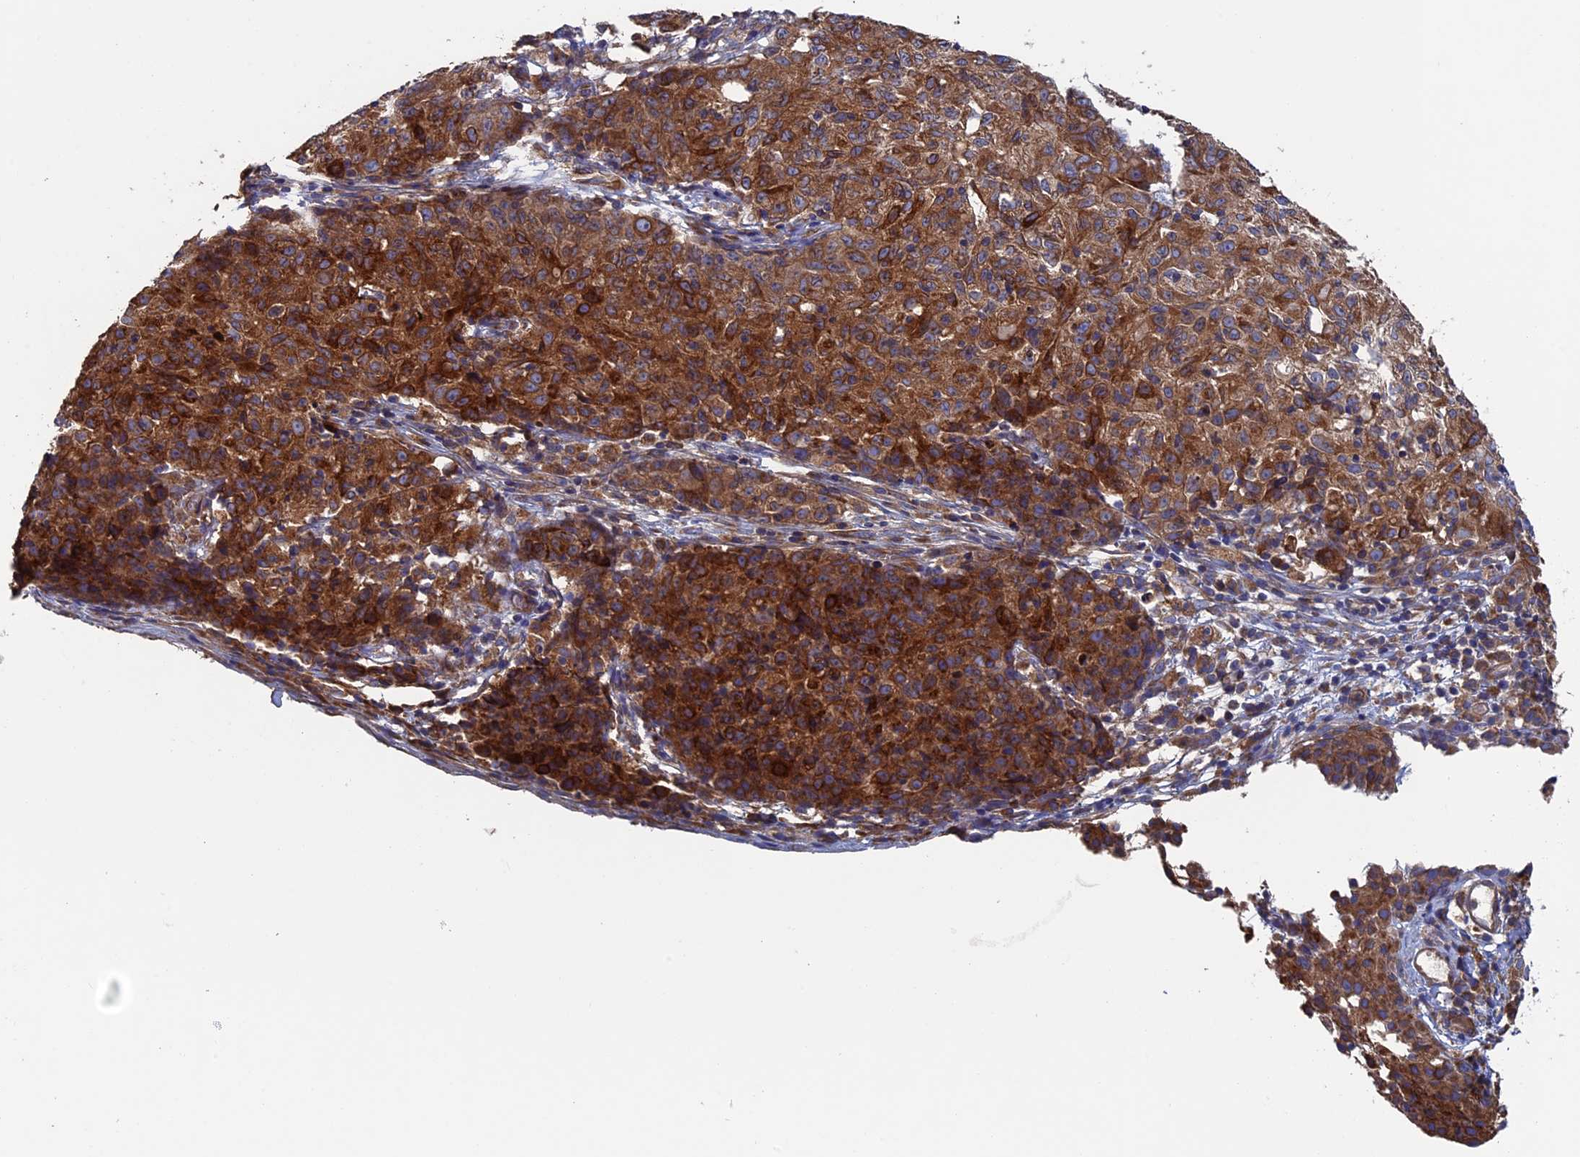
{"staining": {"intensity": "strong", "quantity": "25%-75%", "location": "cytoplasmic/membranous"}, "tissue": "ovarian cancer", "cell_type": "Tumor cells", "image_type": "cancer", "snomed": [{"axis": "morphology", "description": "Carcinoma, endometroid"}, {"axis": "topography", "description": "Ovary"}], "caption": "The photomicrograph displays a brown stain indicating the presence of a protein in the cytoplasmic/membranous of tumor cells in endometroid carcinoma (ovarian). (brown staining indicates protein expression, while blue staining denotes nuclei).", "gene": "DNAJC3", "patient": {"sex": "female", "age": 42}}